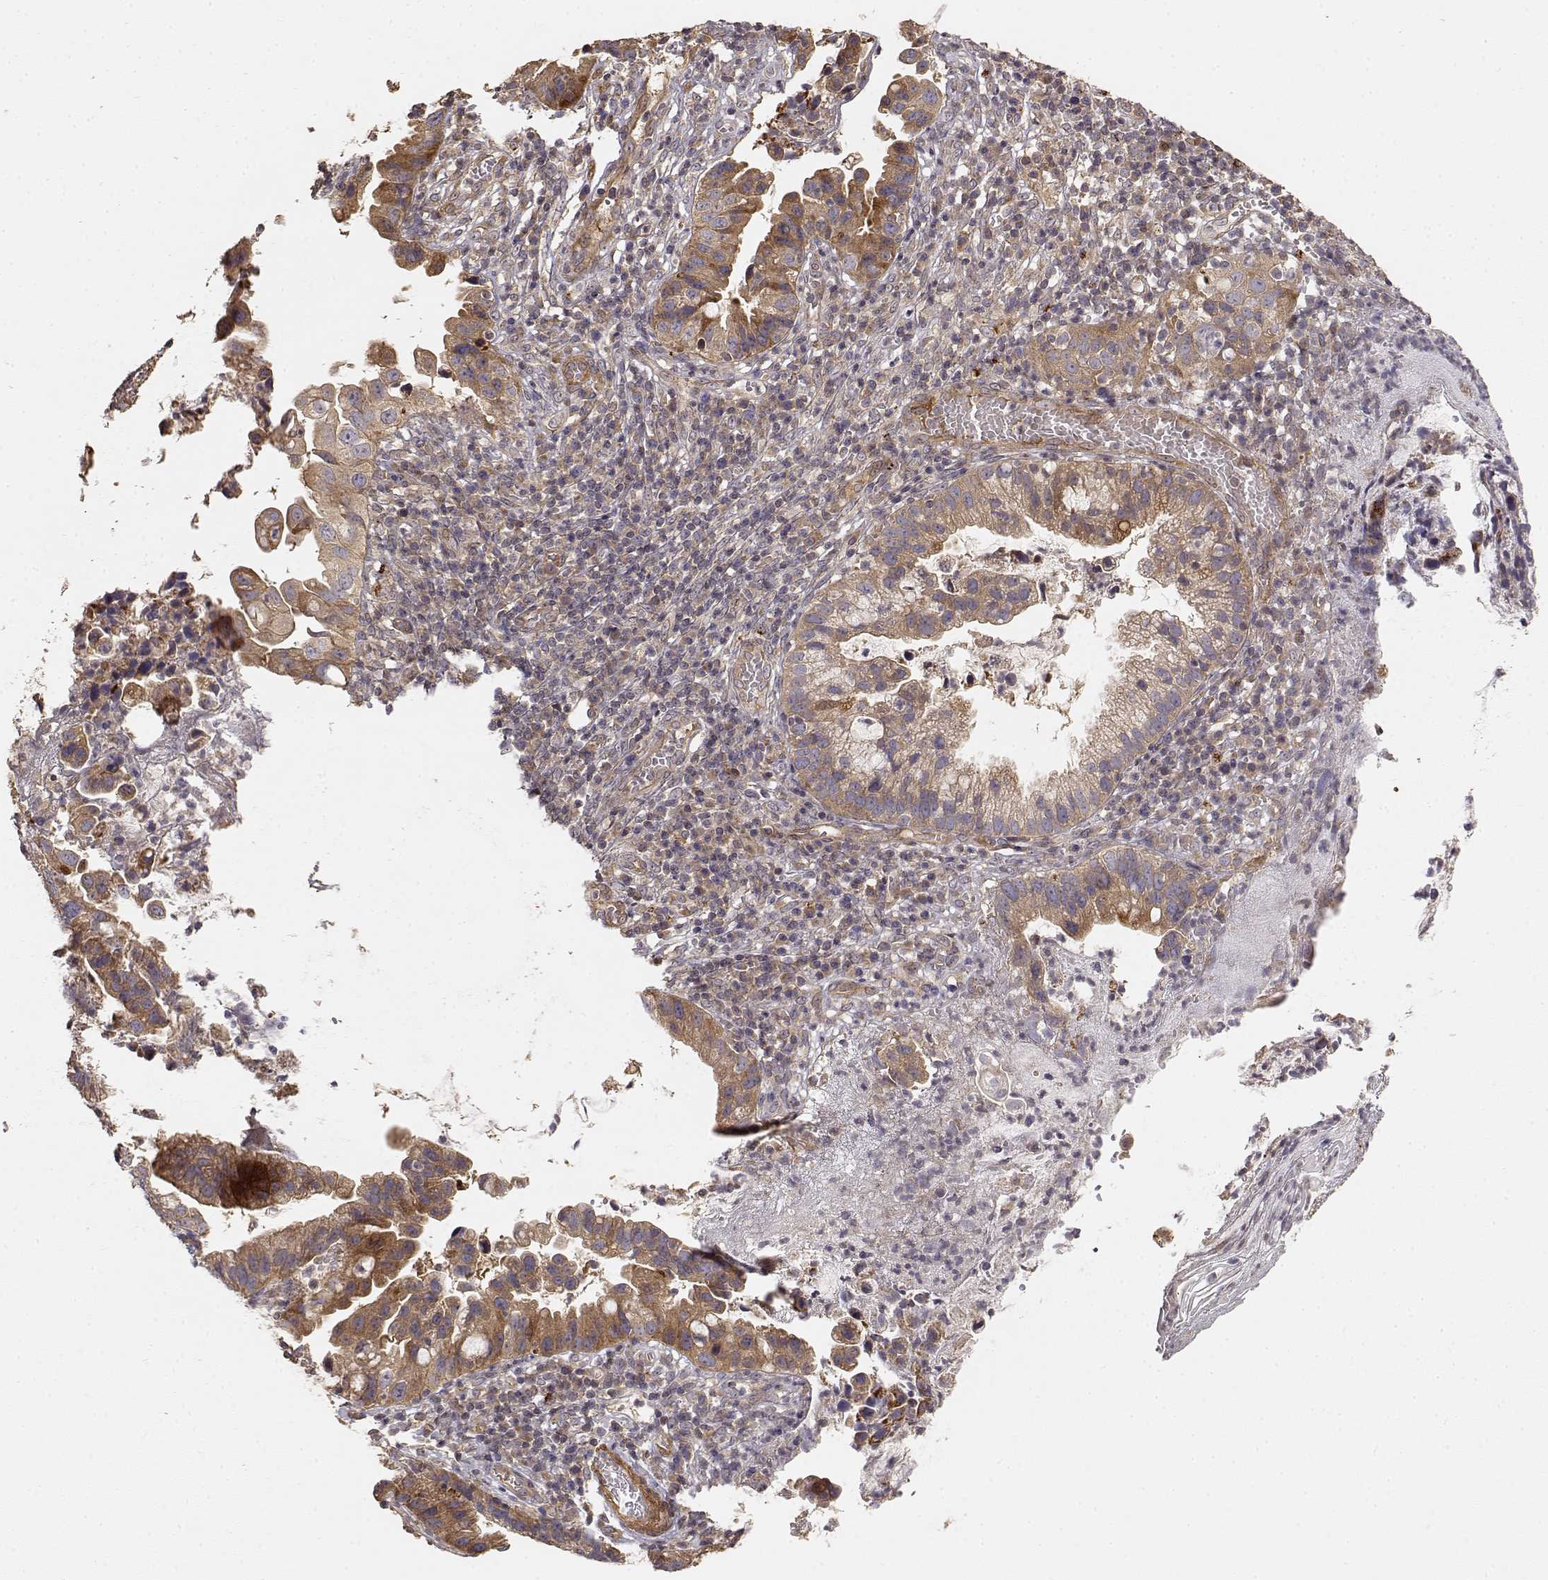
{"staining": {"intensity": "moderate", "quantity": "25%-75%", "location": "cytoplasmic/membranous"}, "tissue": "cervical cancer", "cell_type": "Tumor cells", "image_type": "cancer", "snomed": [{"axis": "morphology", "description": "Adenocarcinoma, NOS"}, {"axis": "topography", "description": "Cervix"}], "caption": "Protein analysis of cervical adenocarcinoma tissue displays moderate cytoplasmic/membranous staining in approximately 25%-75% of tumor cells. The staining was performed using DAB, with brown indicating positive protein expression. Nuclei are stained blue with hematoxylin.", "gene": "PICK1", "patient": {"sex": "female", "age": 34}}